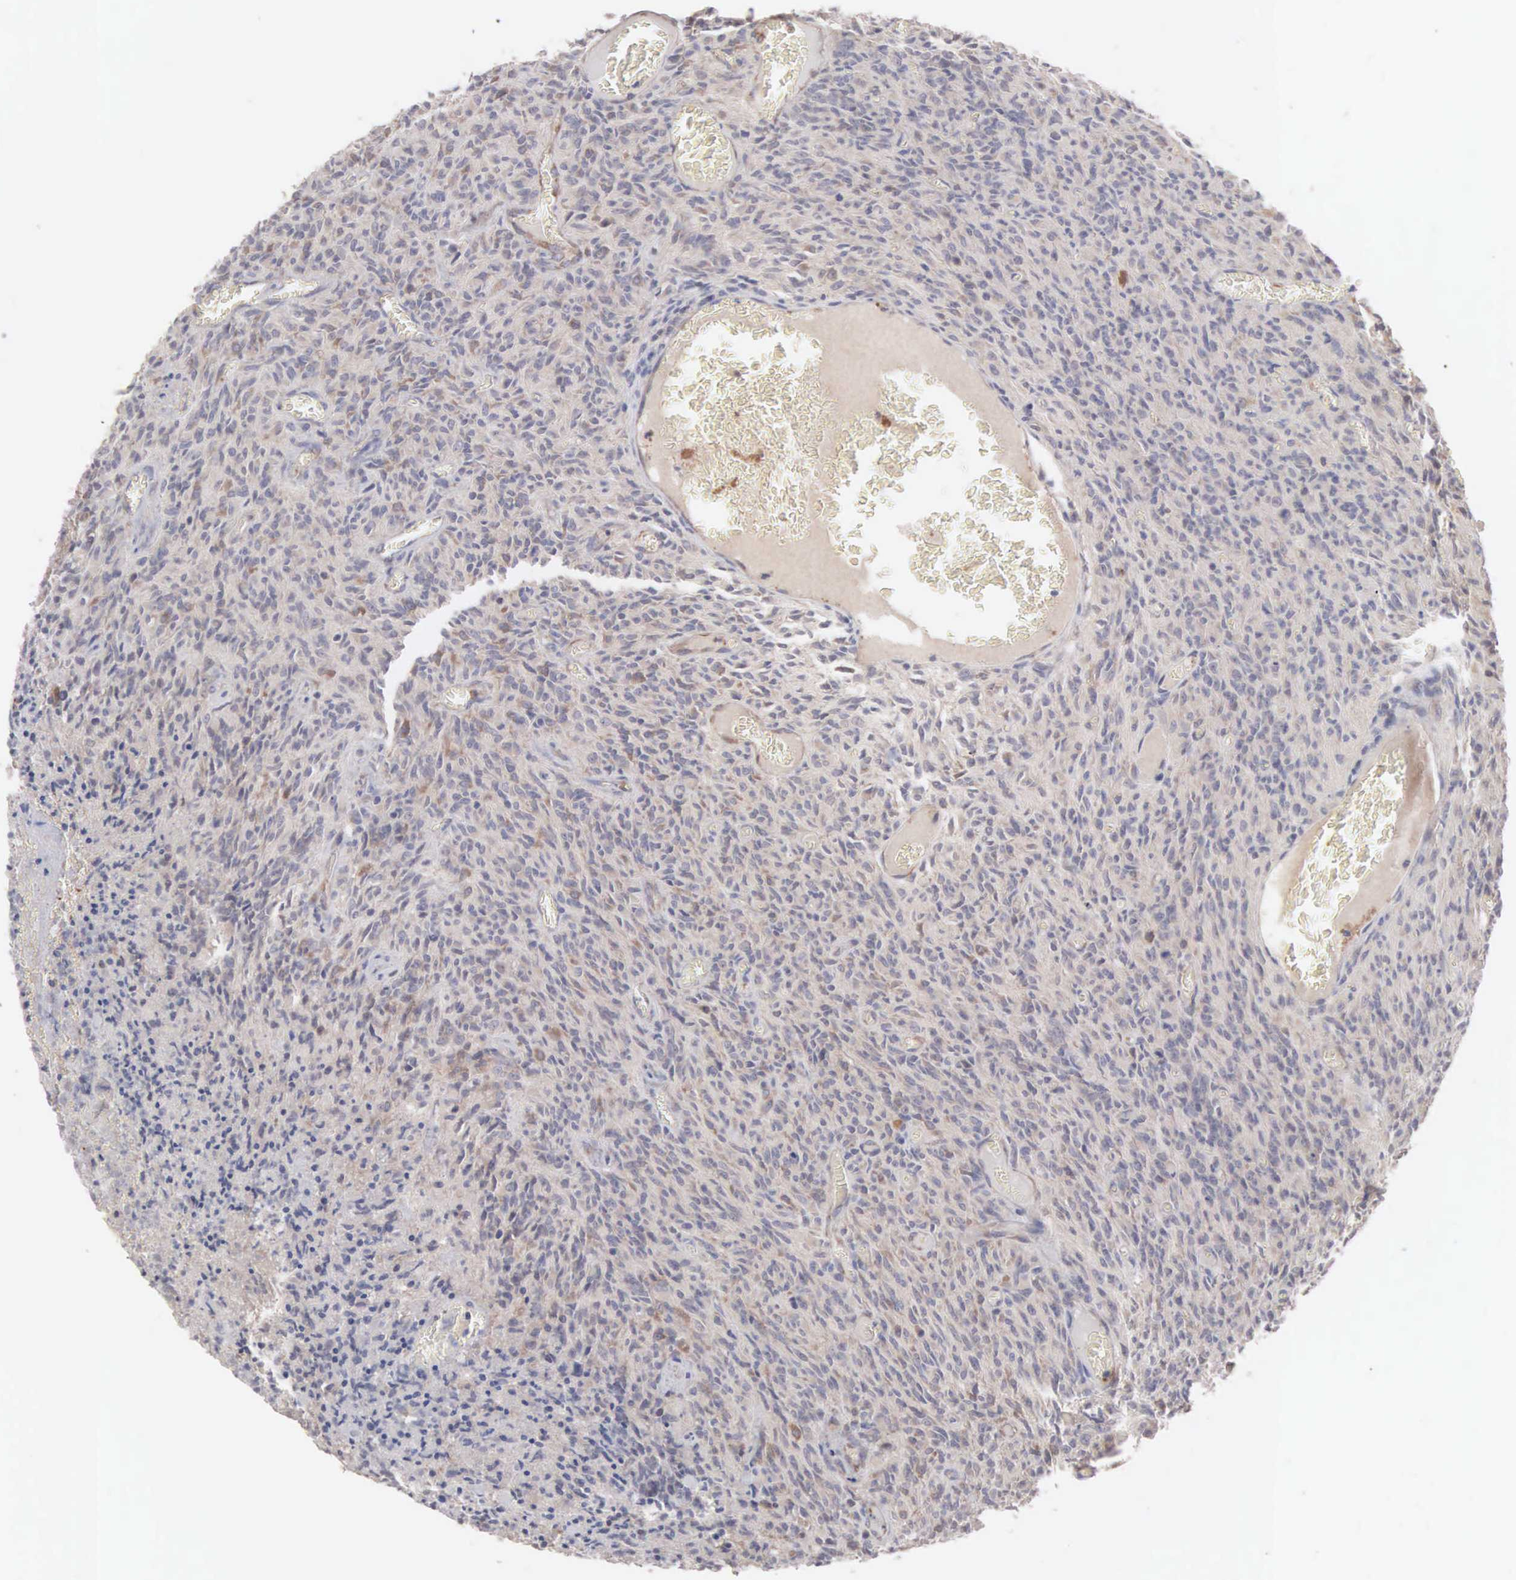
{"staining": {"intensity": "weak", "quantity": "25%-75%", "location": "cytoplasmic/membranous"}, "tissue": "glioma", "cell_type": "Tumor cells", "image_type": "cancer", "snomed": [{"axis": "morphology", "description": "Glioma, malignant, High grade"}, {"axis": "topography", "description": "Brain"}], "caption": "Glioma stained with DAB (3,3'-diaminobenzidine) immunohistochemistry shows low levels of weak cytoplasmic/membranous staining in approximately 25%-75% of tumor cells.", "gene": "INF2", "patient": {"sex": "male", "age": 56}}